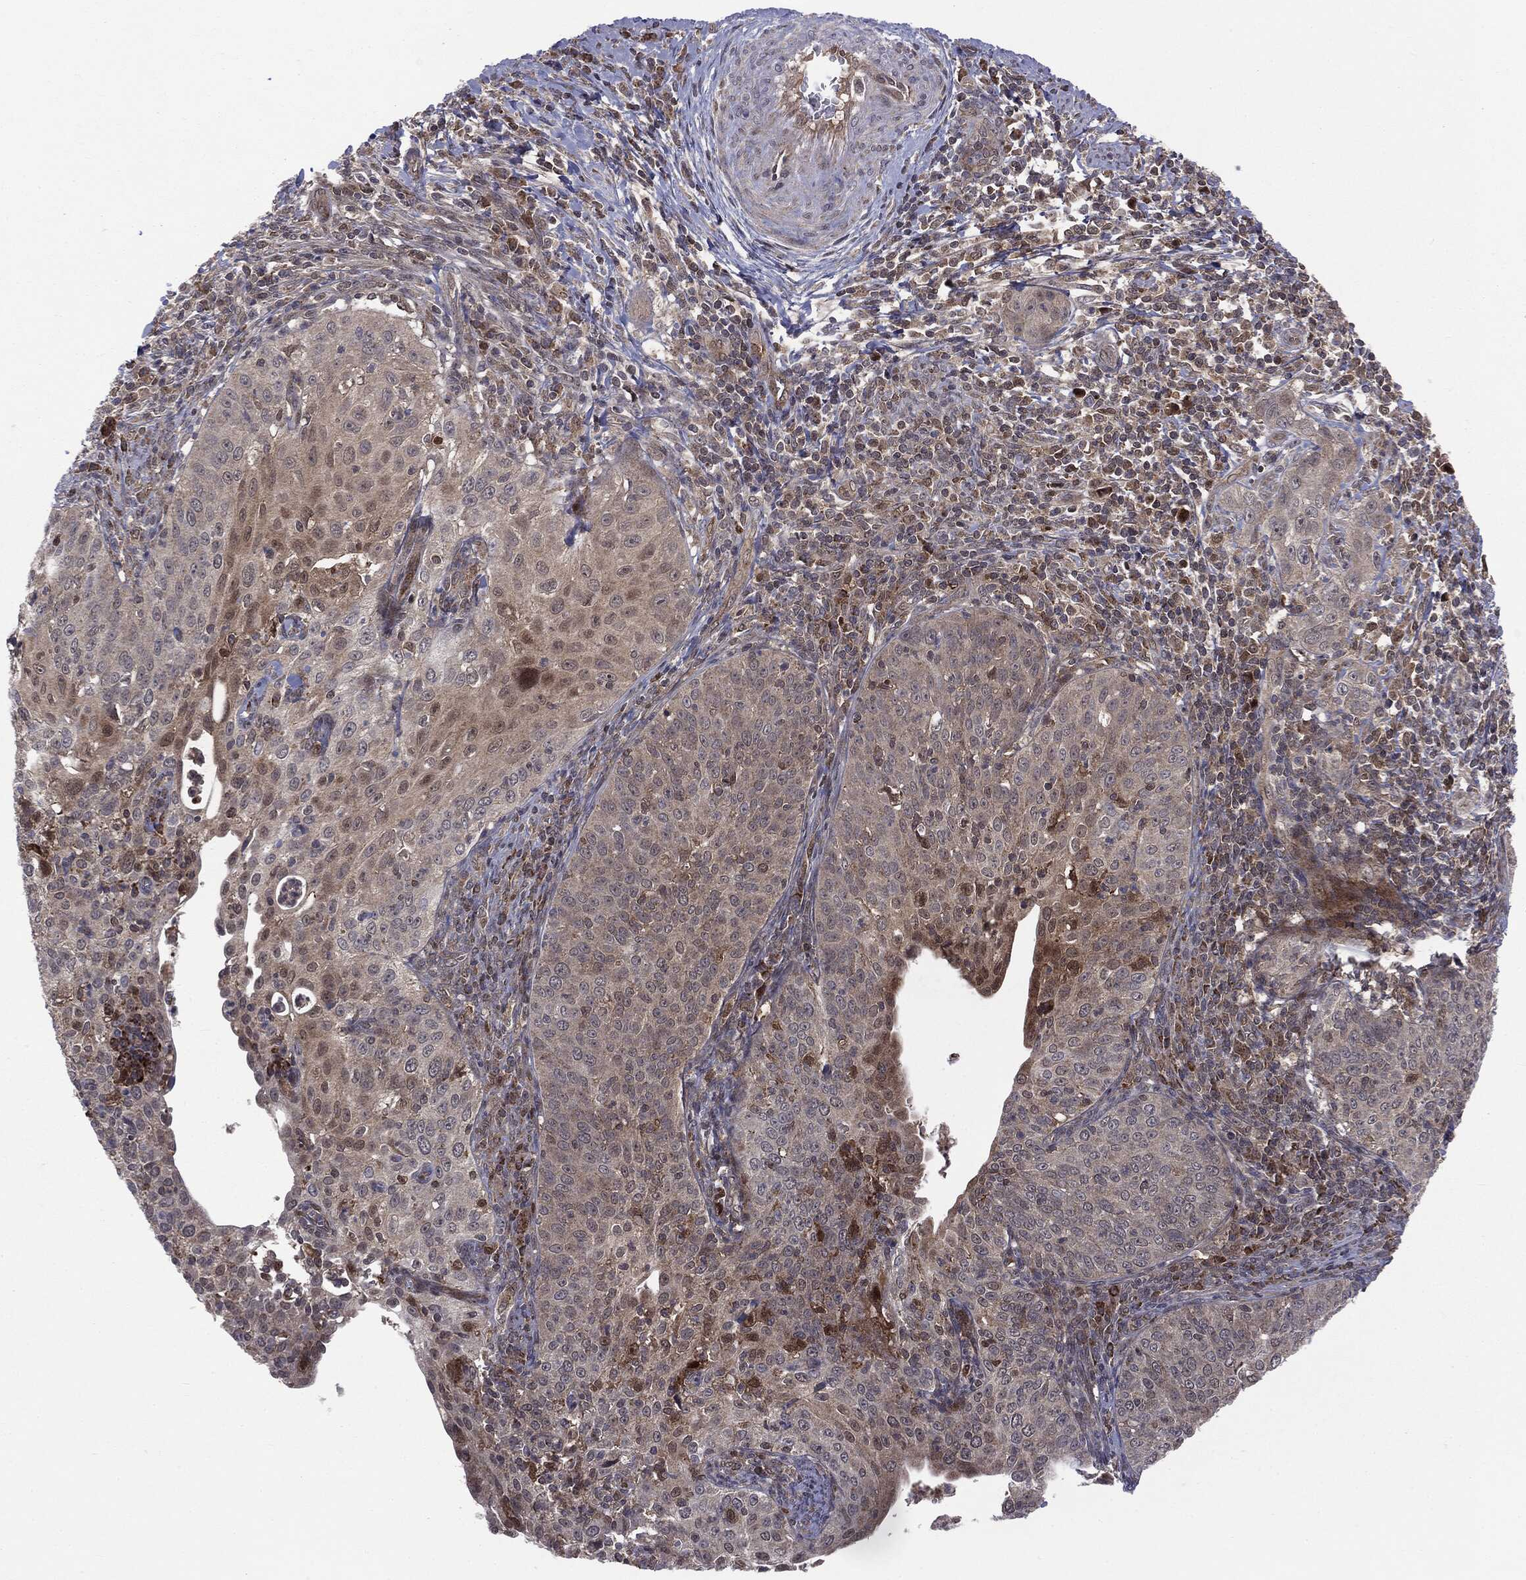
{"staining": {"intensity": "moderate", "quantity": "<25%", "location": "cytoplasmic/membranous,nuclear"}, "tissue": "cervical cancer", "cell_type": "Tumor cells", "image_type": "cancer", "snomed": [{"axis": "morphology", "description": "Squamous cell carcinoma, NOS"}, {"axis": "topography", "description": "Cervix"}], "caption": "Protein staining demonstrates moderate cytoplasmic/membranous and nuclear staining in approximately <25% of tumor cells in cervical squamous cell carcinoma.", "gene": "PTPA", "patient": {"sex": "female", "age": 30}}